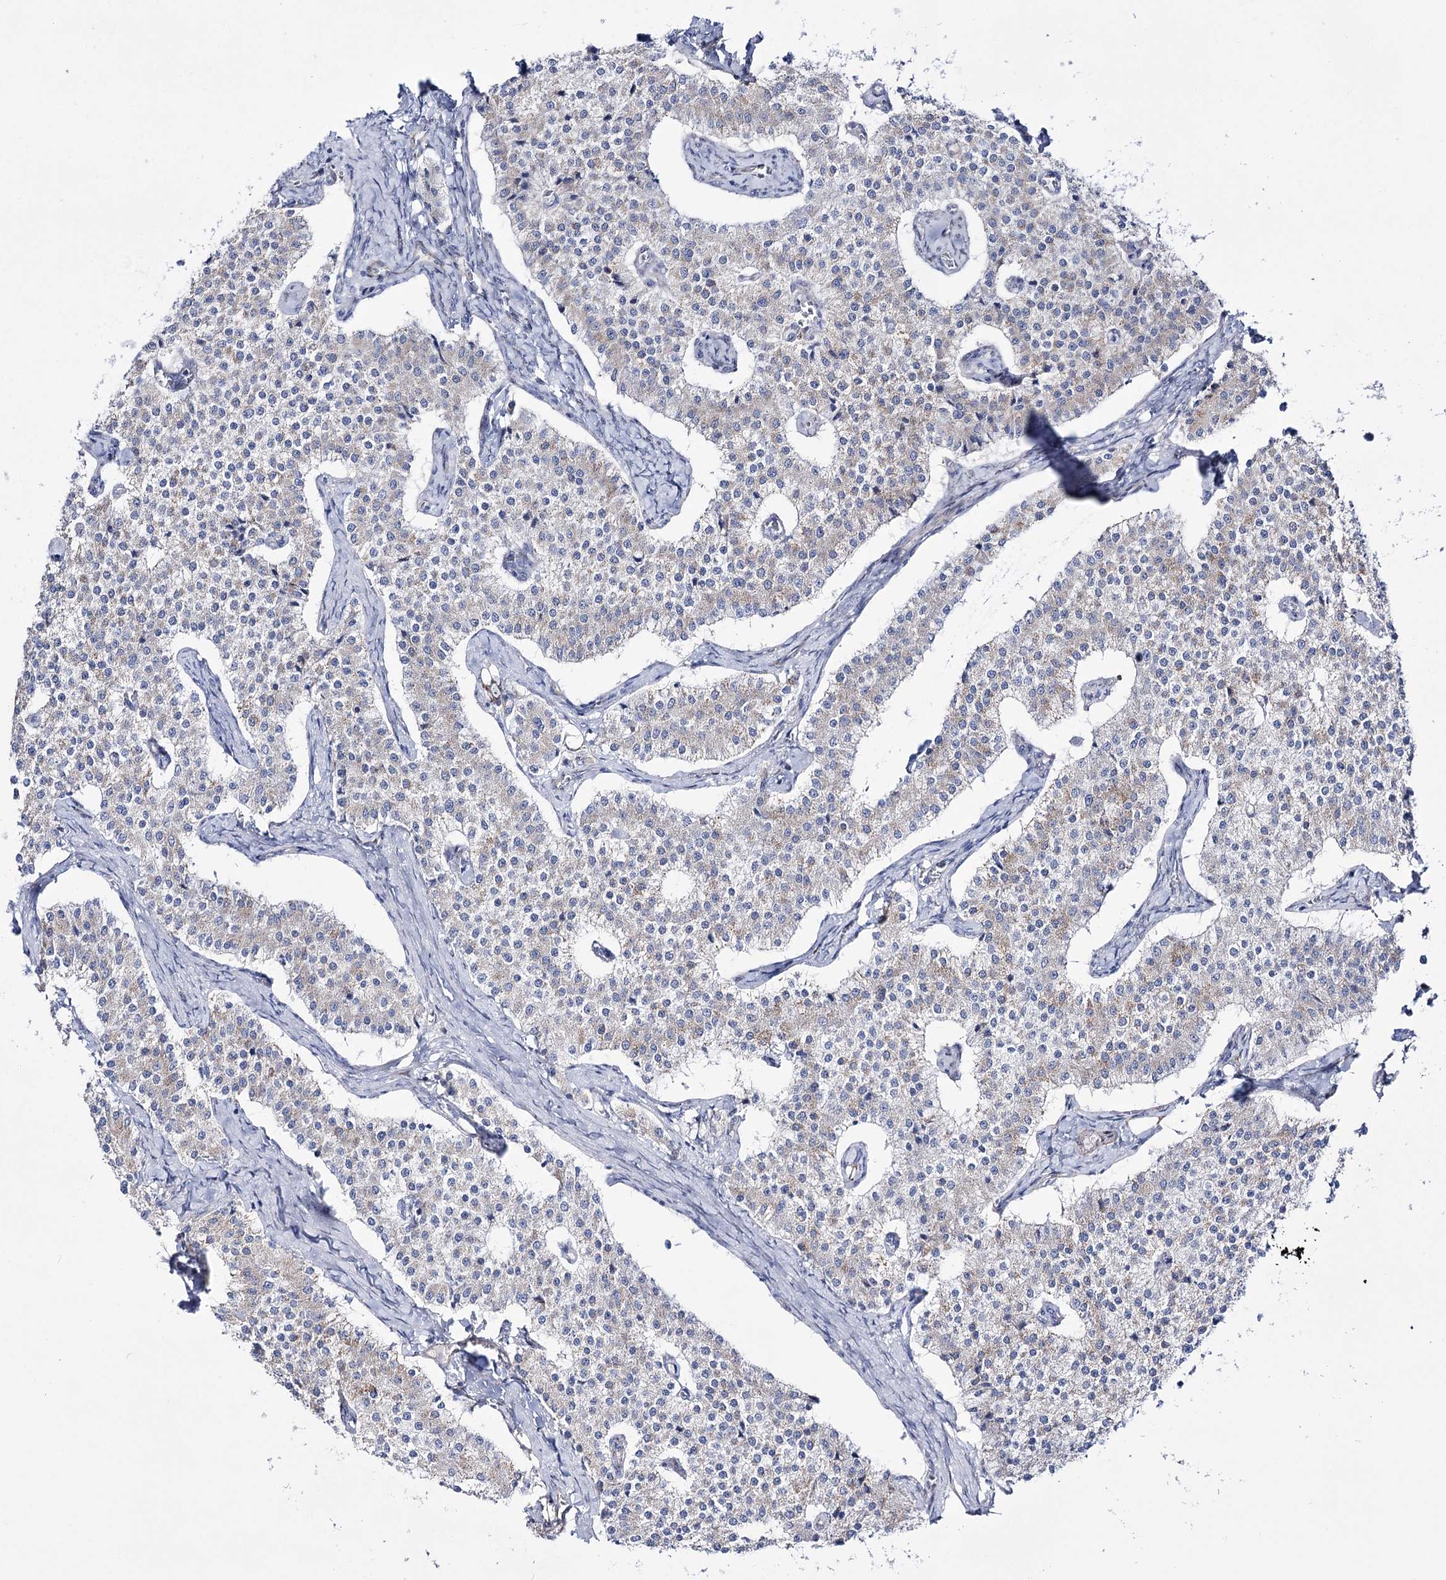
{"staining": {"intensity": "negative", "quantity": "none", "location": "none"}, "tissue": "carcinoid", "cell_type": "Tumor cells", "image_type": "cancer", "snomed": [{"axis": "morphology", "description": "Carcinoid, malignant, NOS"}, {"axis": "topography", "description": "Colon"}], "caption": "A micrograph of human carcinoid is negative for staining in tumor cells.", "gene": "METTL5", "patient": {"sex": "female", "age": 52}}